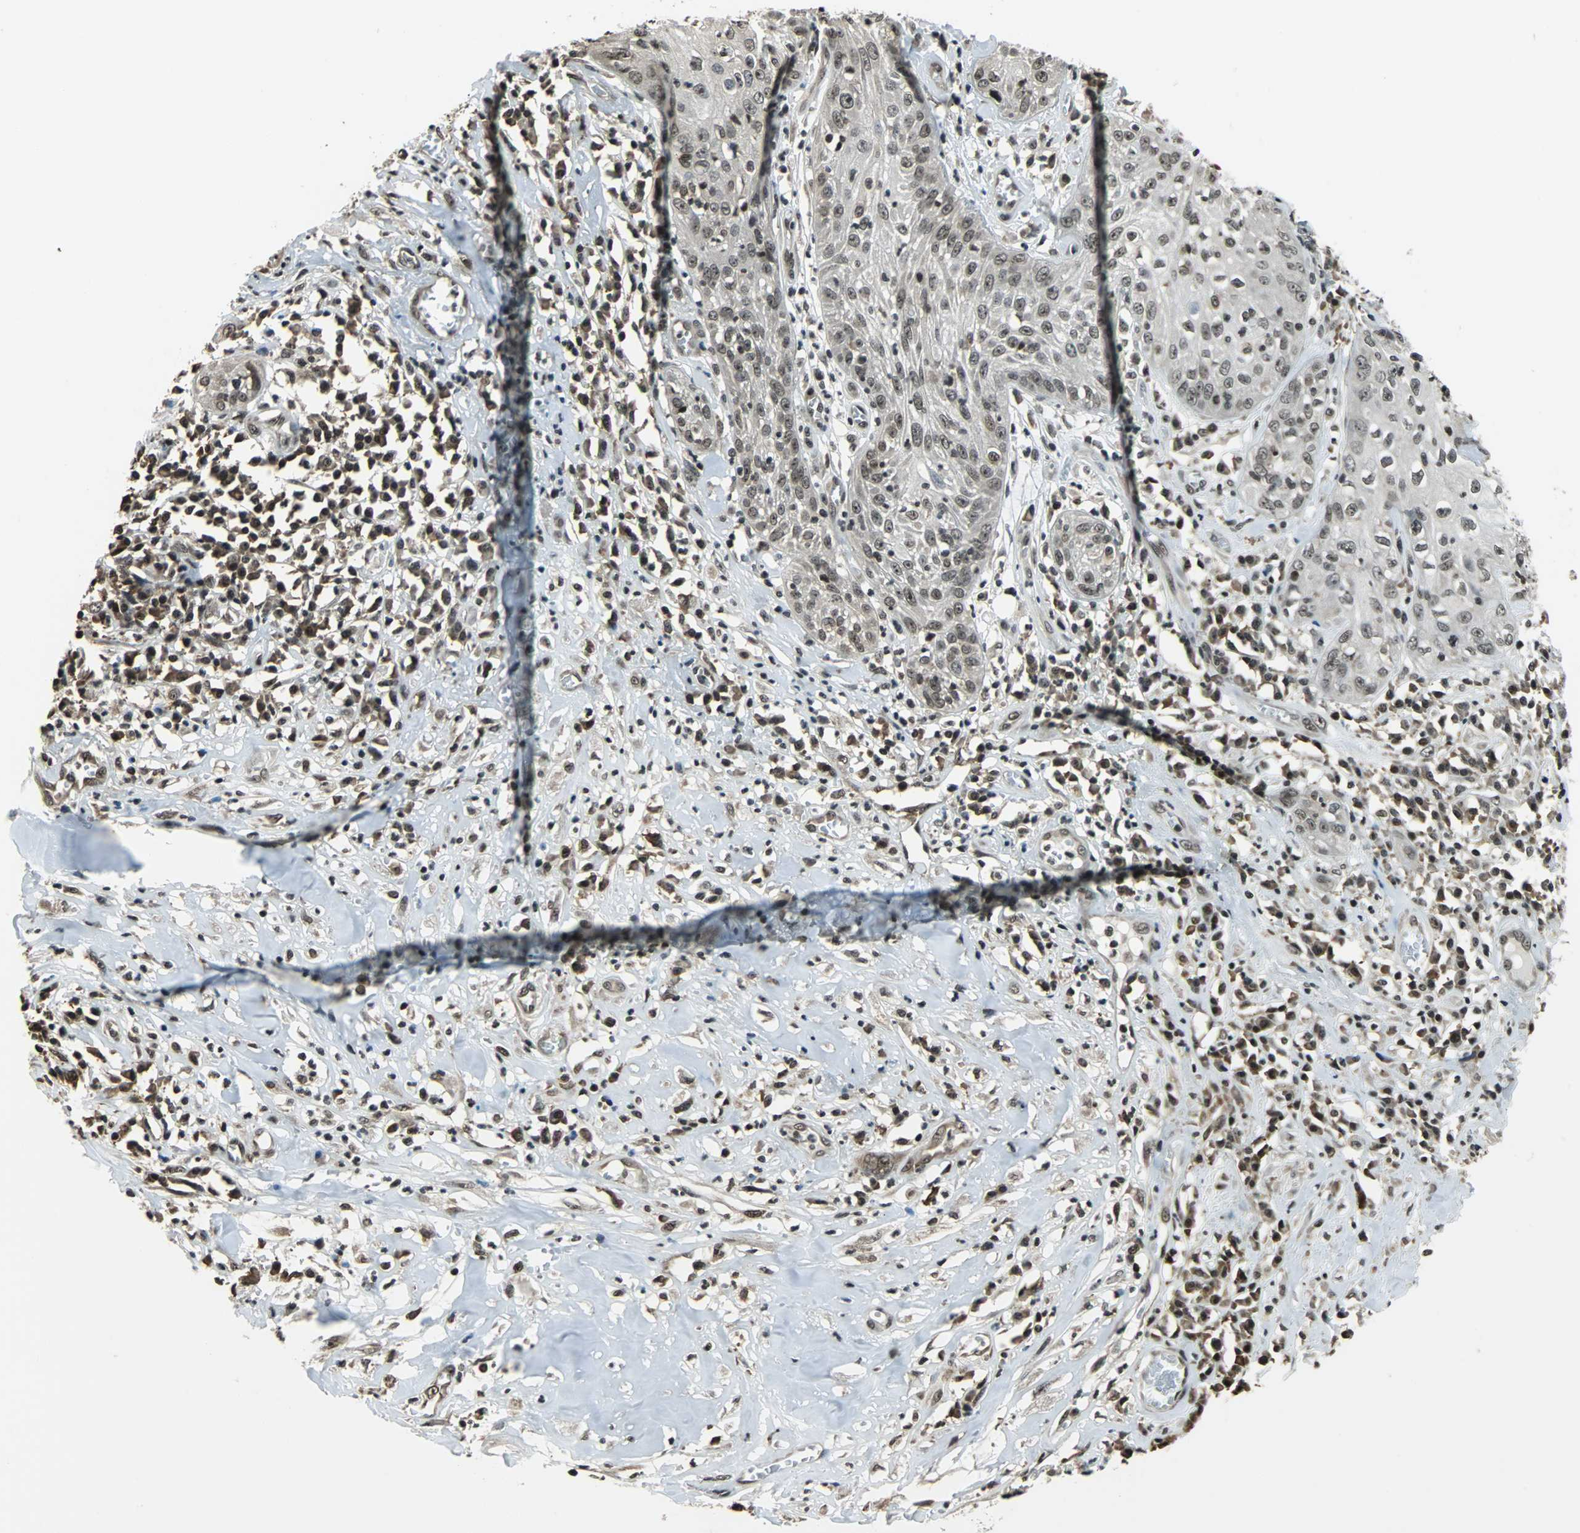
{"staining": {"intensity": "weak", "quantity": ">75%", "location": "nuclear"}, "tissue": "skin cancer", "cell_type": "Tumor cells", "image_type": "cancer", "snomed": [{"axis": "morphology", "description": "Squamous cell carcinoma, NOS"}, {"axis": "topography", "description": "Skin"}], "caption": "Weak nuclear staining is identified in about >75% of tumor cells in skin squamous cell carcinoma.", "gene": "REST", "patient": {"sex": "male", "age": 65}}